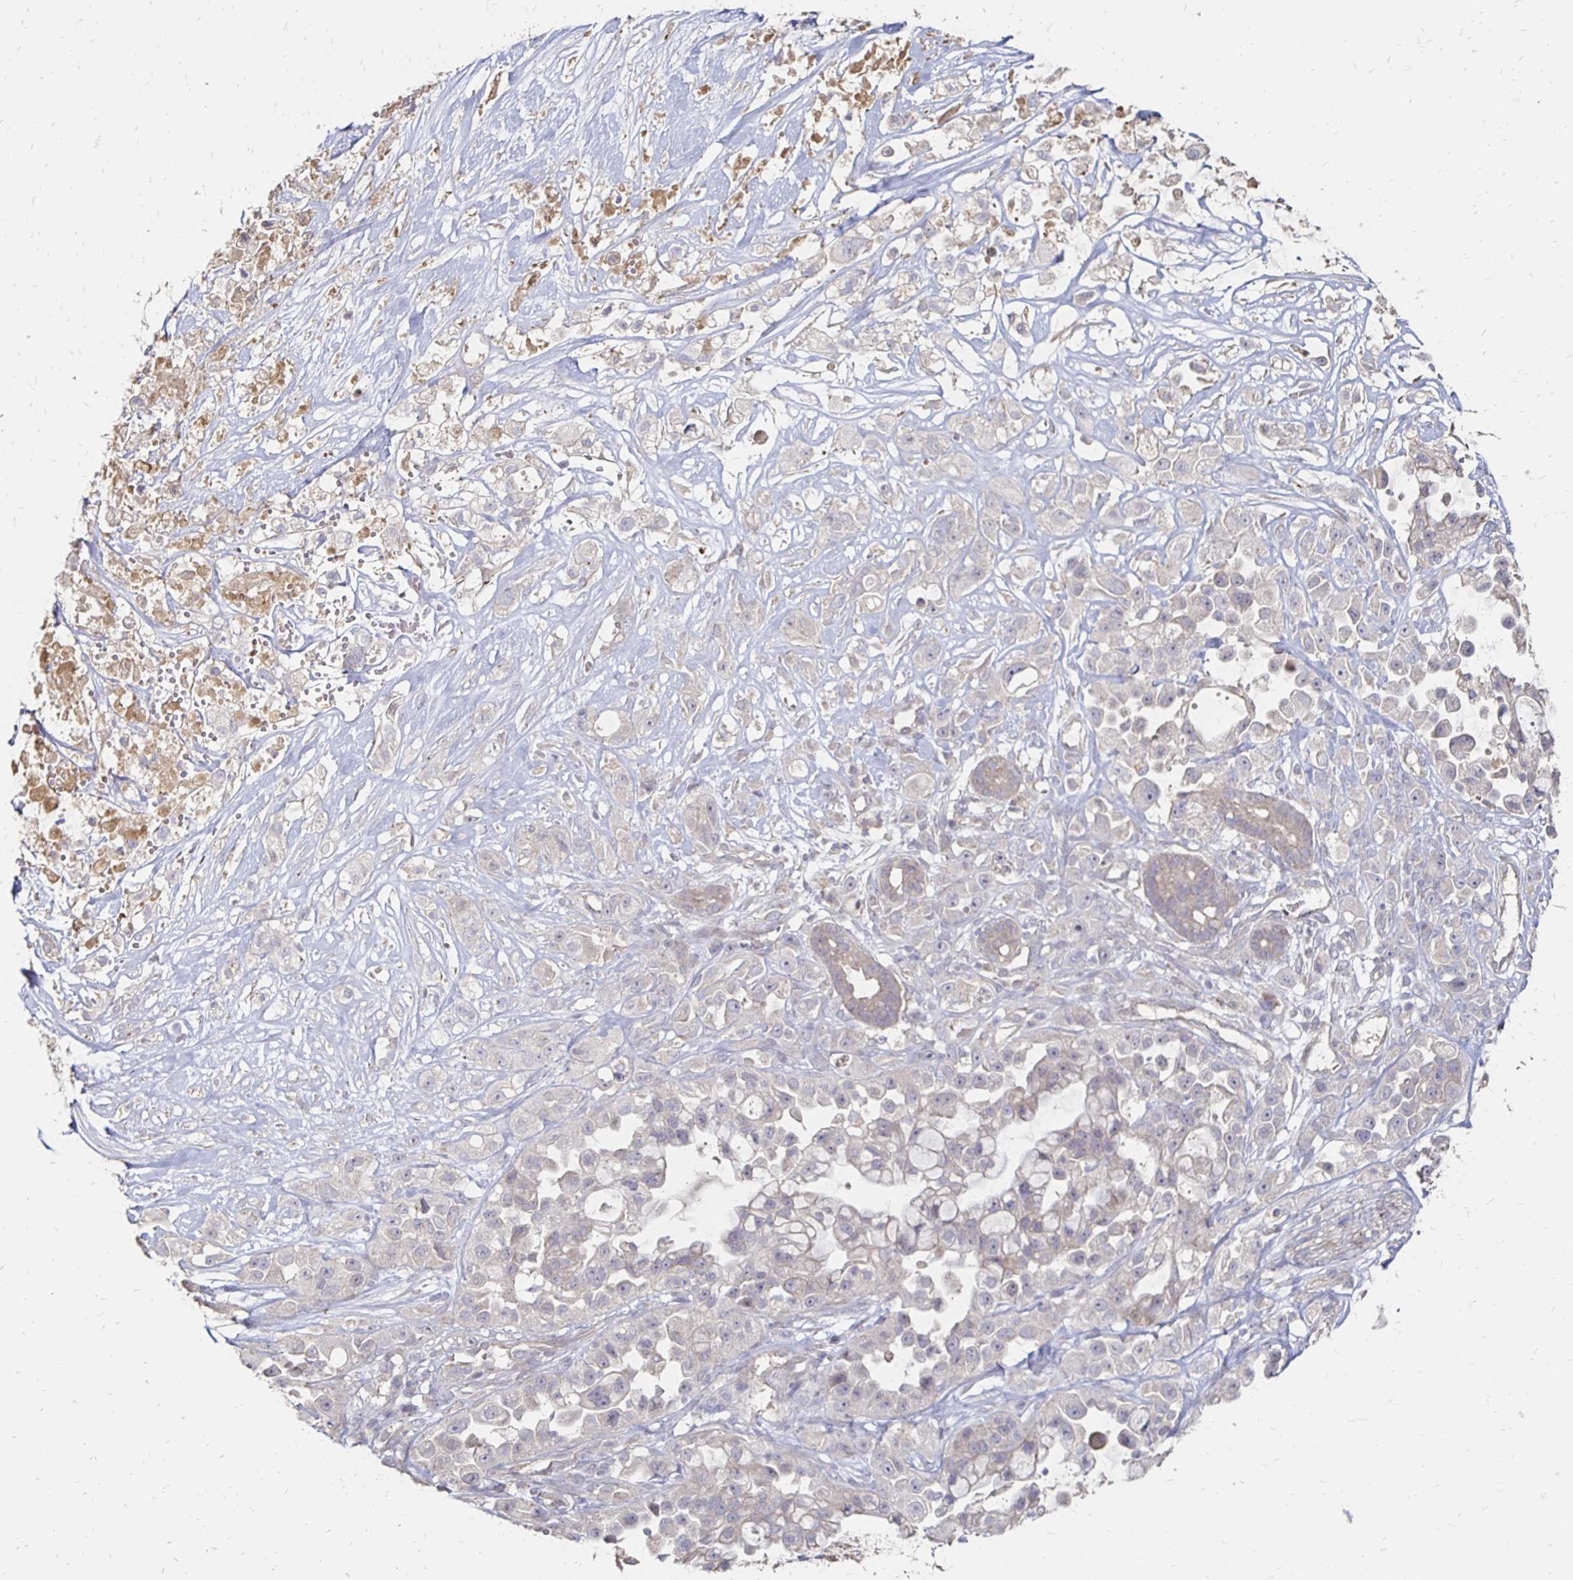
{"staining": {"intensity": "weak", "quantity": "<25%", "location": "cytoplasmic/membranous"}, "tissue": "pancreatic cancer", "cell_type": "Tumor cells", "image_type": "cancer", "snomed": [{"axis": "morphology", "description": "Adenocarcinoma, NOS"}, {"axis": "topography", "description": "Pancreas"}], "caption": "Tumor cells show no significant protein expression in pancreatic cancer (adenocarcinoma).", "gene": "ZNF727", "patient": {"sex": "male", "age": 44}}